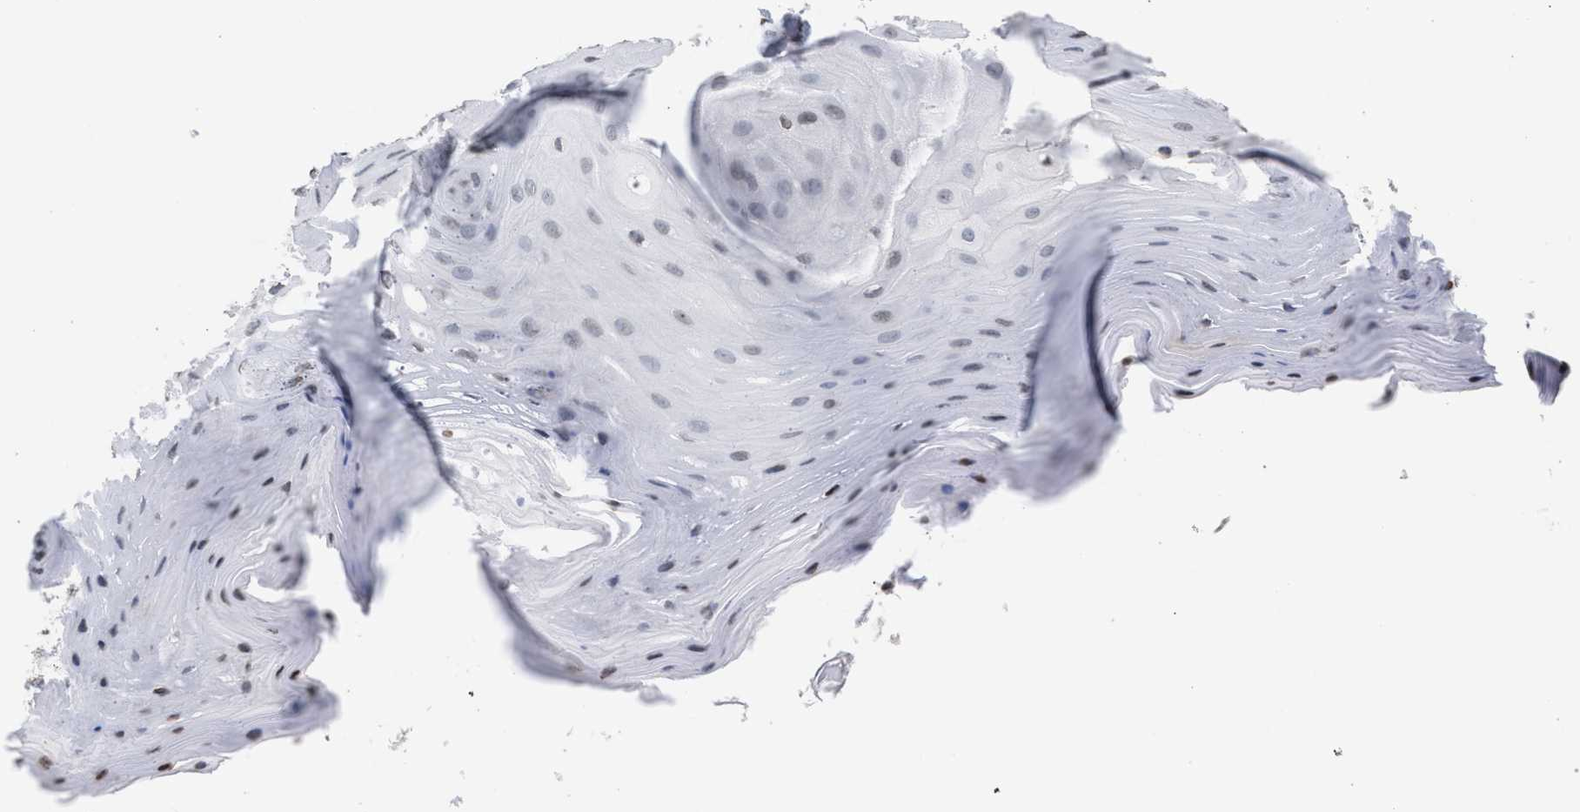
{"staining": {"intensity": "moderate", "quantity": ">75%", "location": "nuclear"}, "tissue": "oral mucosa", "cell_type": "Squamous epithelial cells", "image_type": "normal", "snomed": [{"axis": "morphology", "description": "Normal tissue, NOS"}, {"axis": "morphology", "description": "Squamous cell carcinoma, NOS"}, {"axis": "topography", "description": "Oral tissue"}, {"axis": "topography", "description": "Head-Neck"}], "caption": "This micrograph shows immunohistochemistry staining of benign human oral mucosa, with medium moderate nuclear positivity in approximately >75% of squamous epithelial cells.", "gene": "FOXD3", "patient": {"sex": "male", "age": 71}}